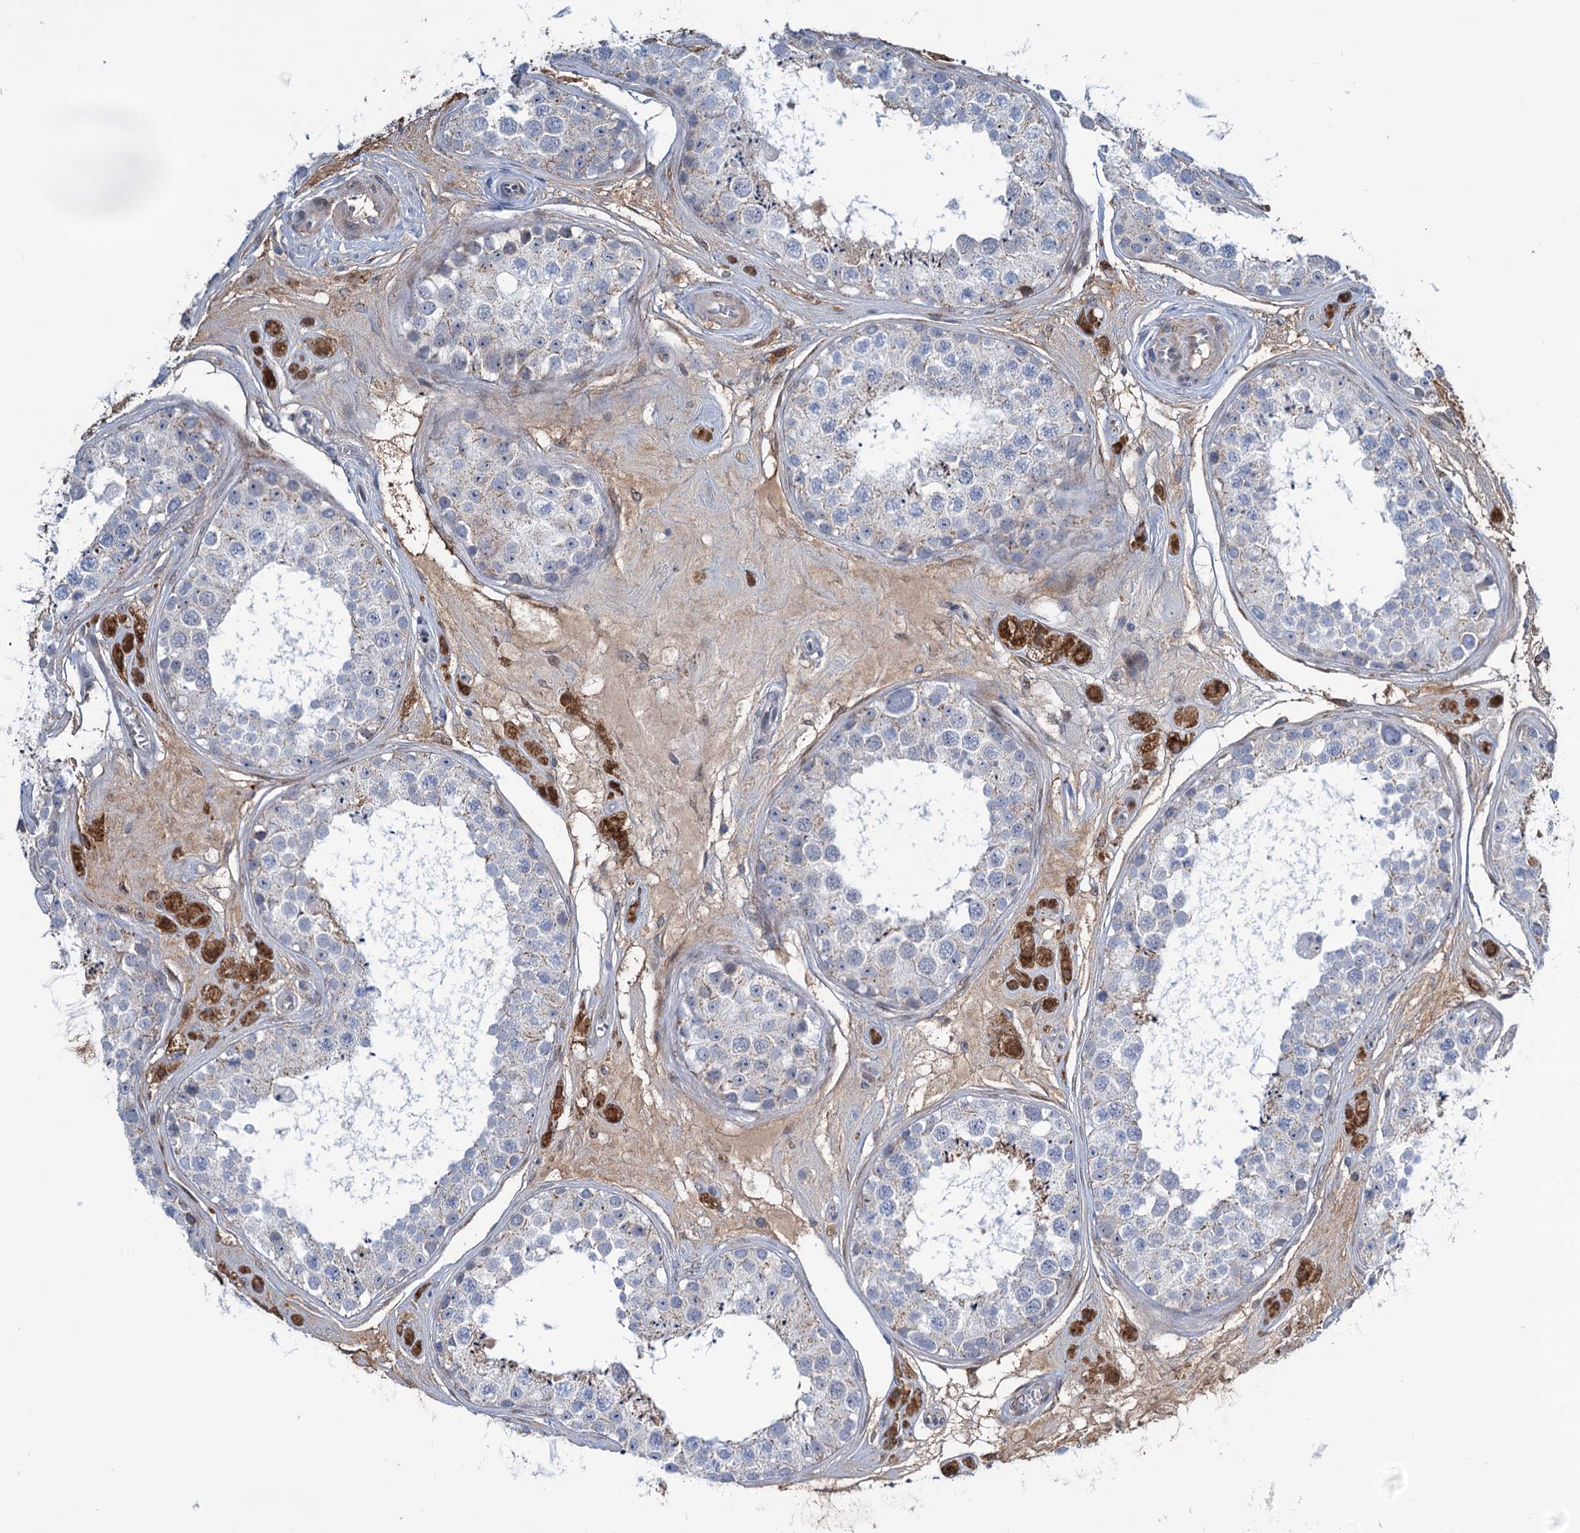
{"staining": {"intensity": "negative", "quantity": "none", "location": "none"}, "tissue": "testis", "cell_type": "Cells in seminiferous ducts", "image_type": "normal", "snomed": [{"axis": "morphology", "description": "Normal tissue, NOS"}, {"axis": "topography", "description": "Testis"}], "caption": "DAB (3,3'-diaminobenzidine) immunohistochemical staining of normal human testis displays no significant expression in cells in seminiferous ducts. (IHC, brightfield microscopy, high magnification).", "gene": "LPIN1", "patient": {"sex": "male", "age": 25}}